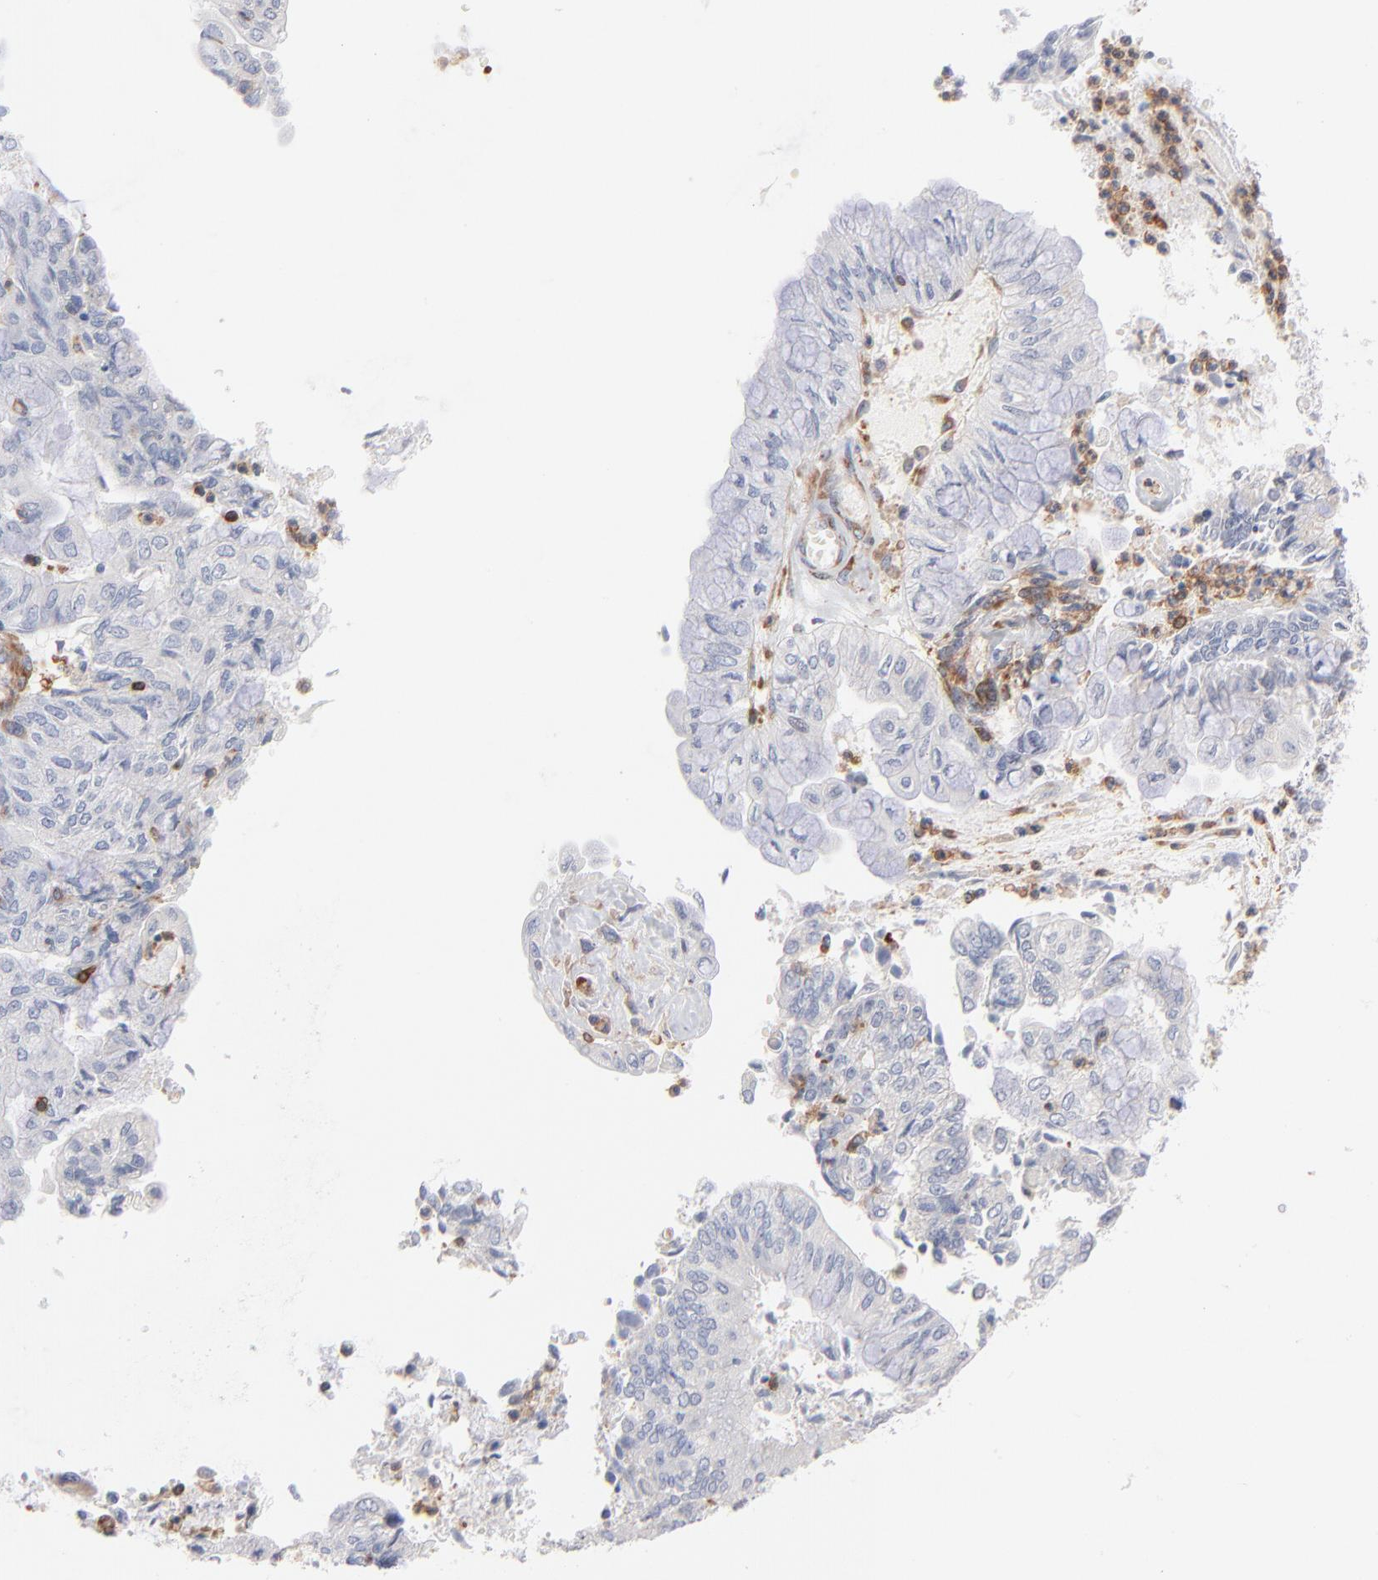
{"staining": {"intensity": "negative", "quantity": "none", "location": "none"}, "tissue": "endometrial cancer", "cell_type": "Tumor cells", "image_type": "cancer", "snomed": [{"axis": "morphology", "description": "Adenocarcinoma, NOS"}, {"axis": "topography", "description": "Endometrium"}], "caption": "Histopathology image shows no protein positivity in tumor cells of endometrial cancer (adenocarcinoma) tissue.", "gene": "WIPF1", "patient": {"sex": "female", "age": 59}}